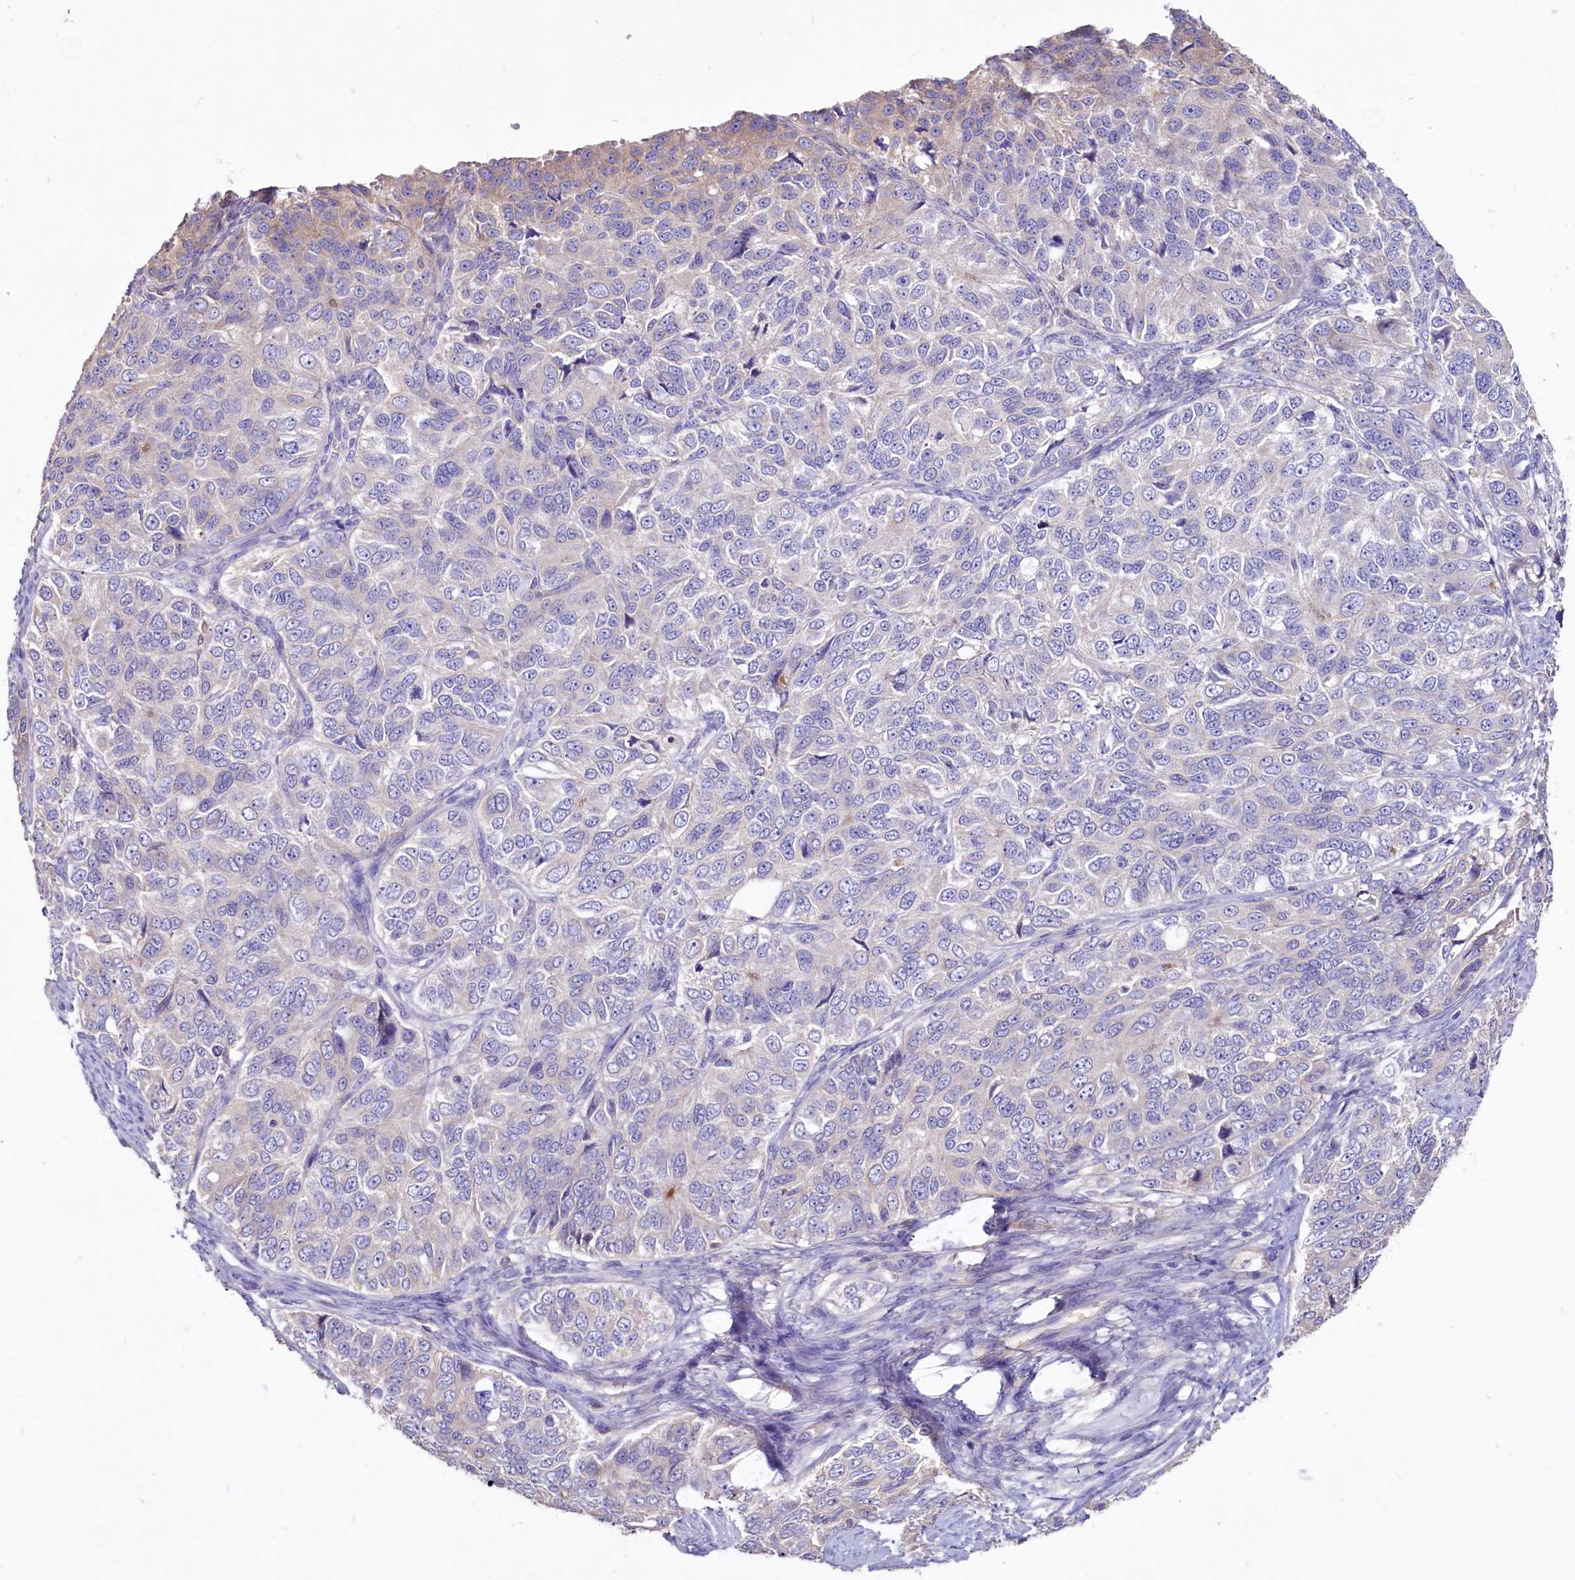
{"staining": {"intensity": "negative", "quantity": "none", "location": "none"}, "tissue": "ovarian cancer", "cell_type": "Tumor cells", "image_type": "cancer", "snomed": [{"axis": "morphology", "description": "Carcinoma, endometroid"}, {"axis": "topography", "description": "Ovary"}], "caption": "Ovarian endometroid carcinoma stained for a protein using immunohistochemistry (IHC) exhibits no staining tumor cells.", "gene": "IL17RD", "patient": {"sex": "female", "age": 51}}